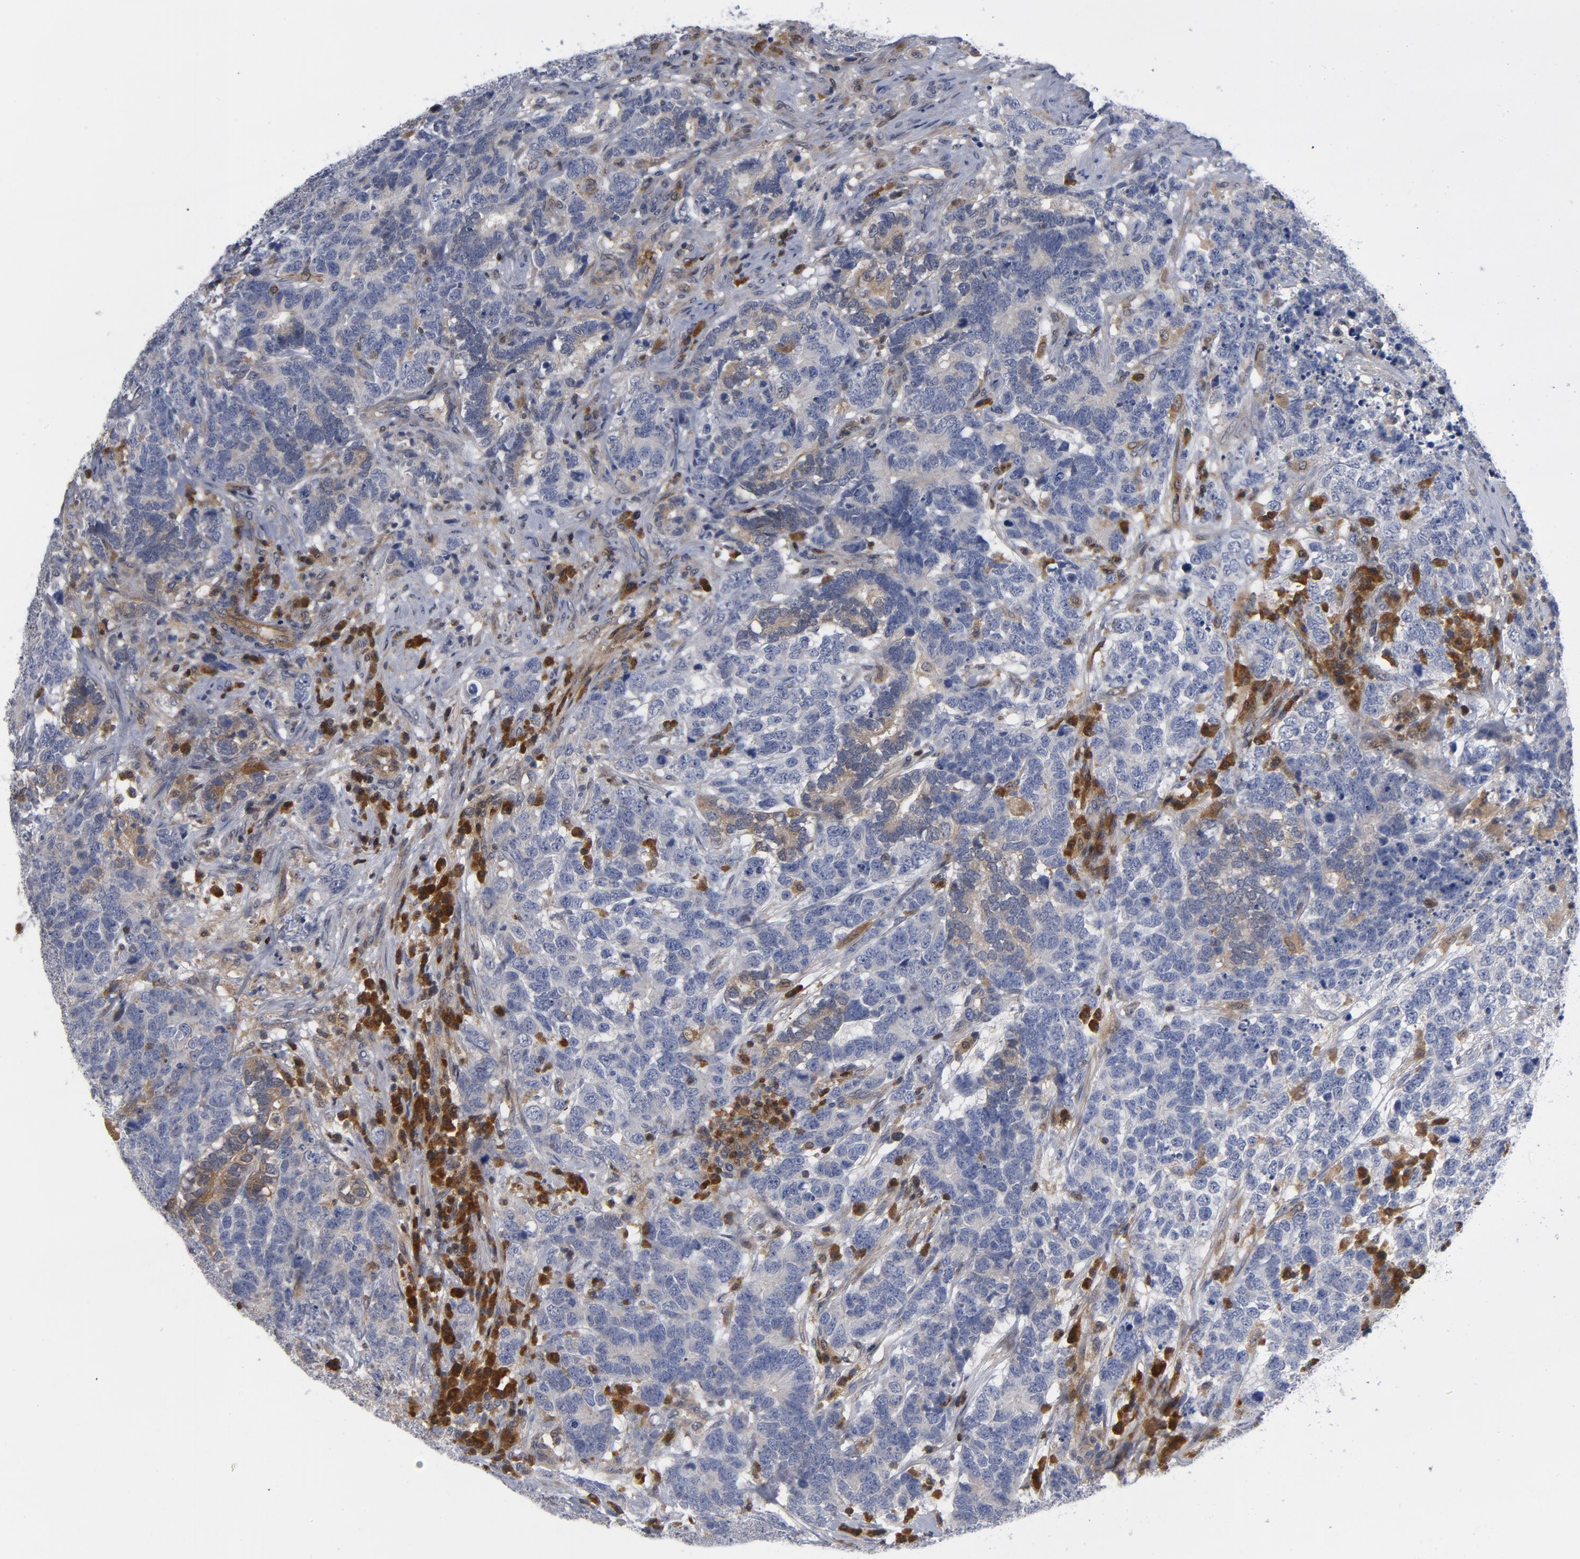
{"staining": {"intensity": "negative", "quantity": "none", "location": "none"}, "tissue": "testis cancer", "cell_type": "Tumor cells", "image_type": "cancer", "snomed": [{"axis": "morphology", "description": "Carcinoma, Embryonal, NOS"}, {"axis": "topography", "description": "Testis"}], "caption": "High magnification brightfield microscopy of testis cancer (embryonal carcinoma) stained with DAB (brown) and counterstained with hematoxylin (blue): tumor cells show no significant staining.", "gene": "TRADD", "patient": {"sex": "male", "age": 26}}